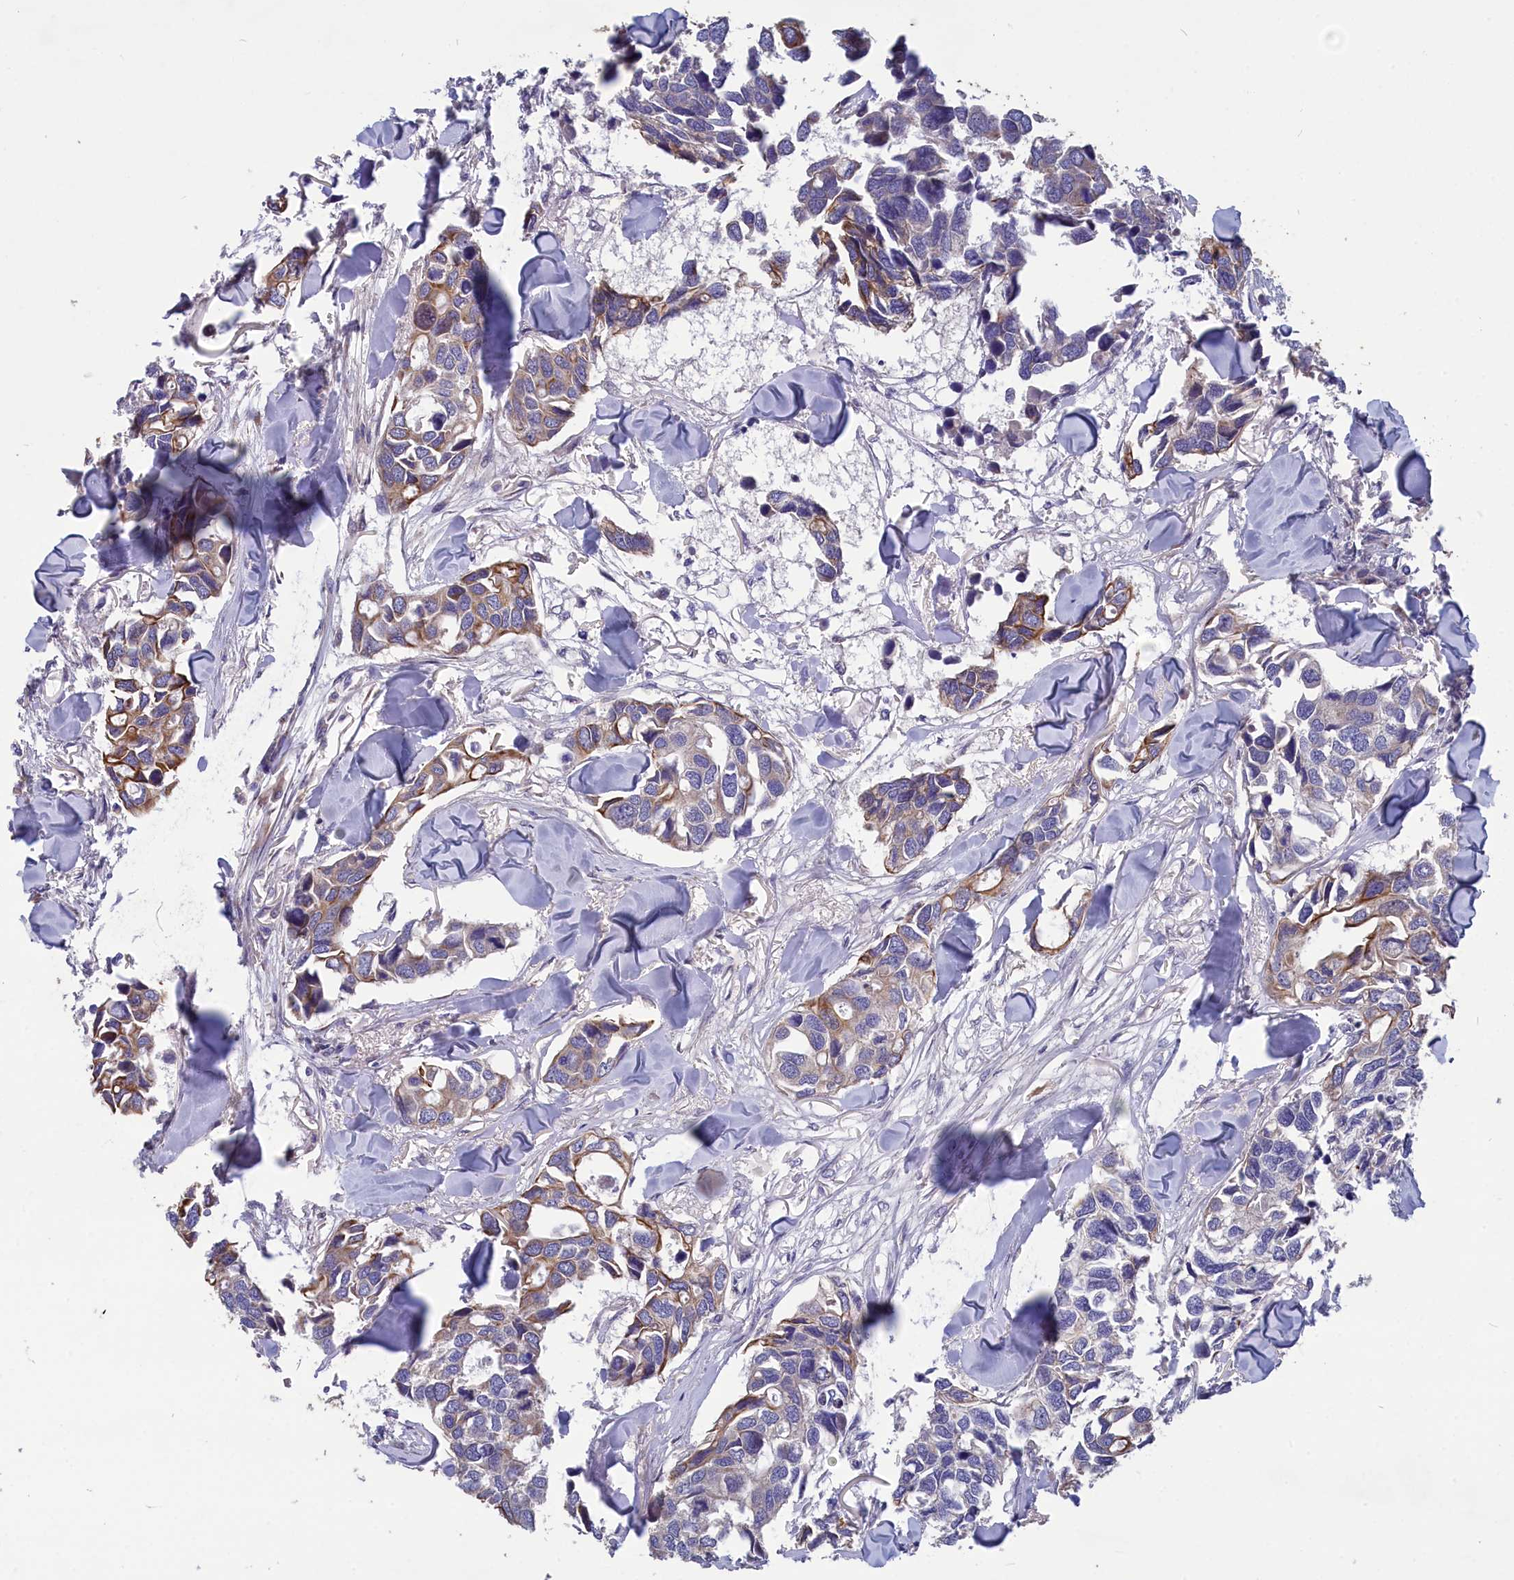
{"staining": {"intensity": "moderate", "quantity": "<25%", "location": "cytoplasmic/membranous"}, "tissue": "breast cancer", "cell_type": "Tumor cells", "image_type": "cancer", "snomed": [{"axis": "morphology", "description": "Duct carcinoma"}, {"axis": "topography", "description": "Breast"}], "caption": "An immunohistochemistry (IHC) image of neoplastic tissue is shown. Protein staining in brown highlights moderate cytoplasmic/membranous positivity in breast cancer within tumor cells.", "gene": "TUBGCP4", "patient": {"sex": "female", "age": 83}}